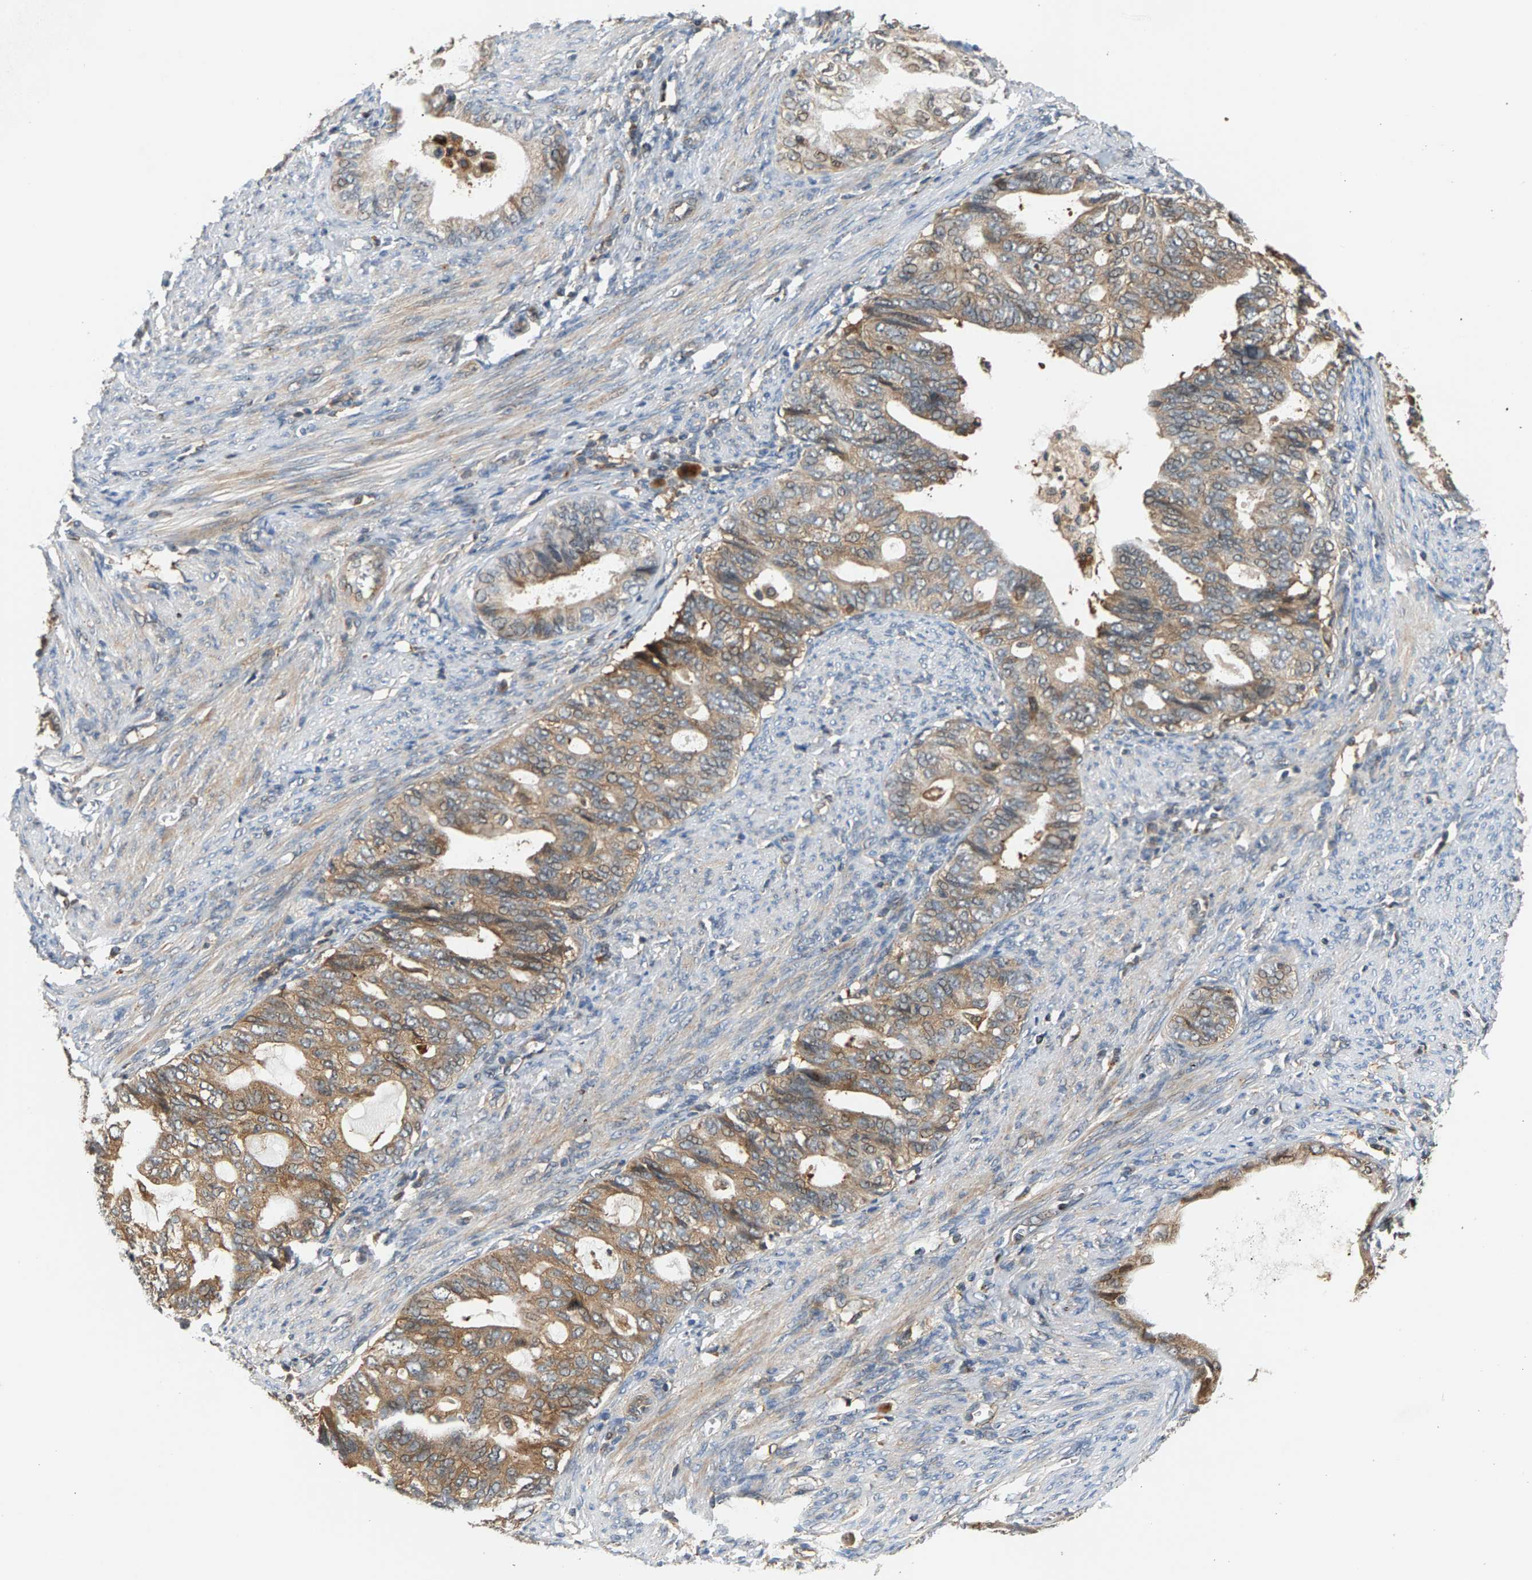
{"staining": {"intensity": "moderate", "quantity": ">75%", "location": "cytoplasmic/membranous"}, "tissue": "endometrial cancer", "cell_type": "Tumor cells", "image_type": "cancer", "snomed": [{"axis": "morphology", "description": "Adenocarcinoma, NOS"}, {"axis": "topography", "description": "Endometrium"}], "caption": "Immunohistochemical staining of human endometrial adenocarcinoma demonstrates moderate cytoplasmic/membranous protein staining in approximately >75% of tumor cells.", "gene": "MAP2K5", "patient": {"sex": "female", "age": 86}}